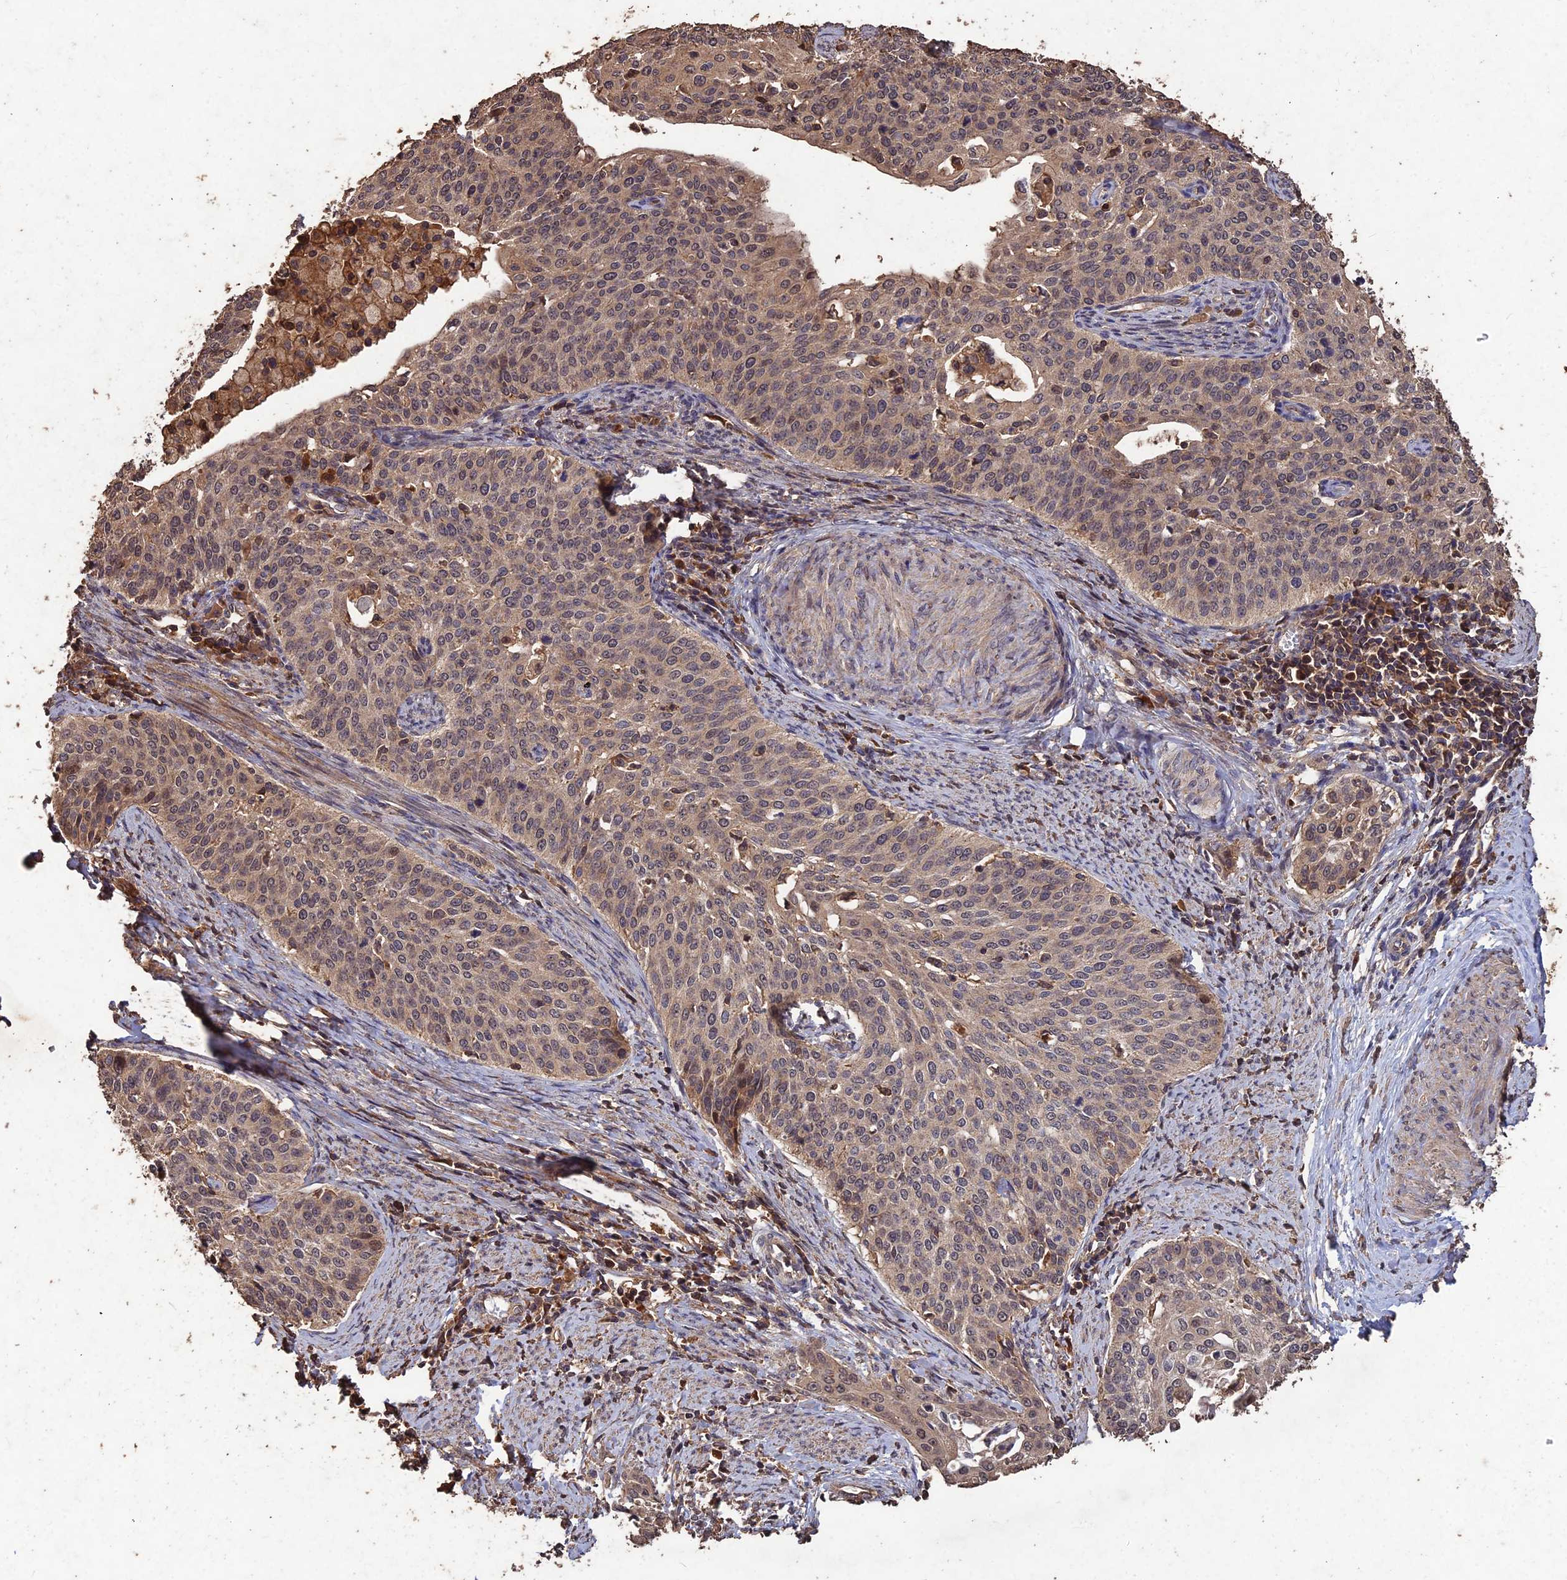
{"staining": {"intensity": "moderate", "quantity": "25%-75%", "location": "cytoplasmic/membranous,nuclear"}, "tissue": "cervical cancer", "cell_type": "Tumor cells", "image_type": "cancer", "snomed": [{"axis": "morphology", "description": "Squamous cell carcinoma, NOS"}, {"axis": "topography", "description": "Cervix"}], "caption": "Immunohistochemical staining of human cervical cancer demonstrates medium levels of moderate cytoplasmic/membranous and nuclear protein positivity in approximately 25%-75% of tumor cells.", "gene": "SYMPK", "patient": {"sex": "female", "age": 44}}